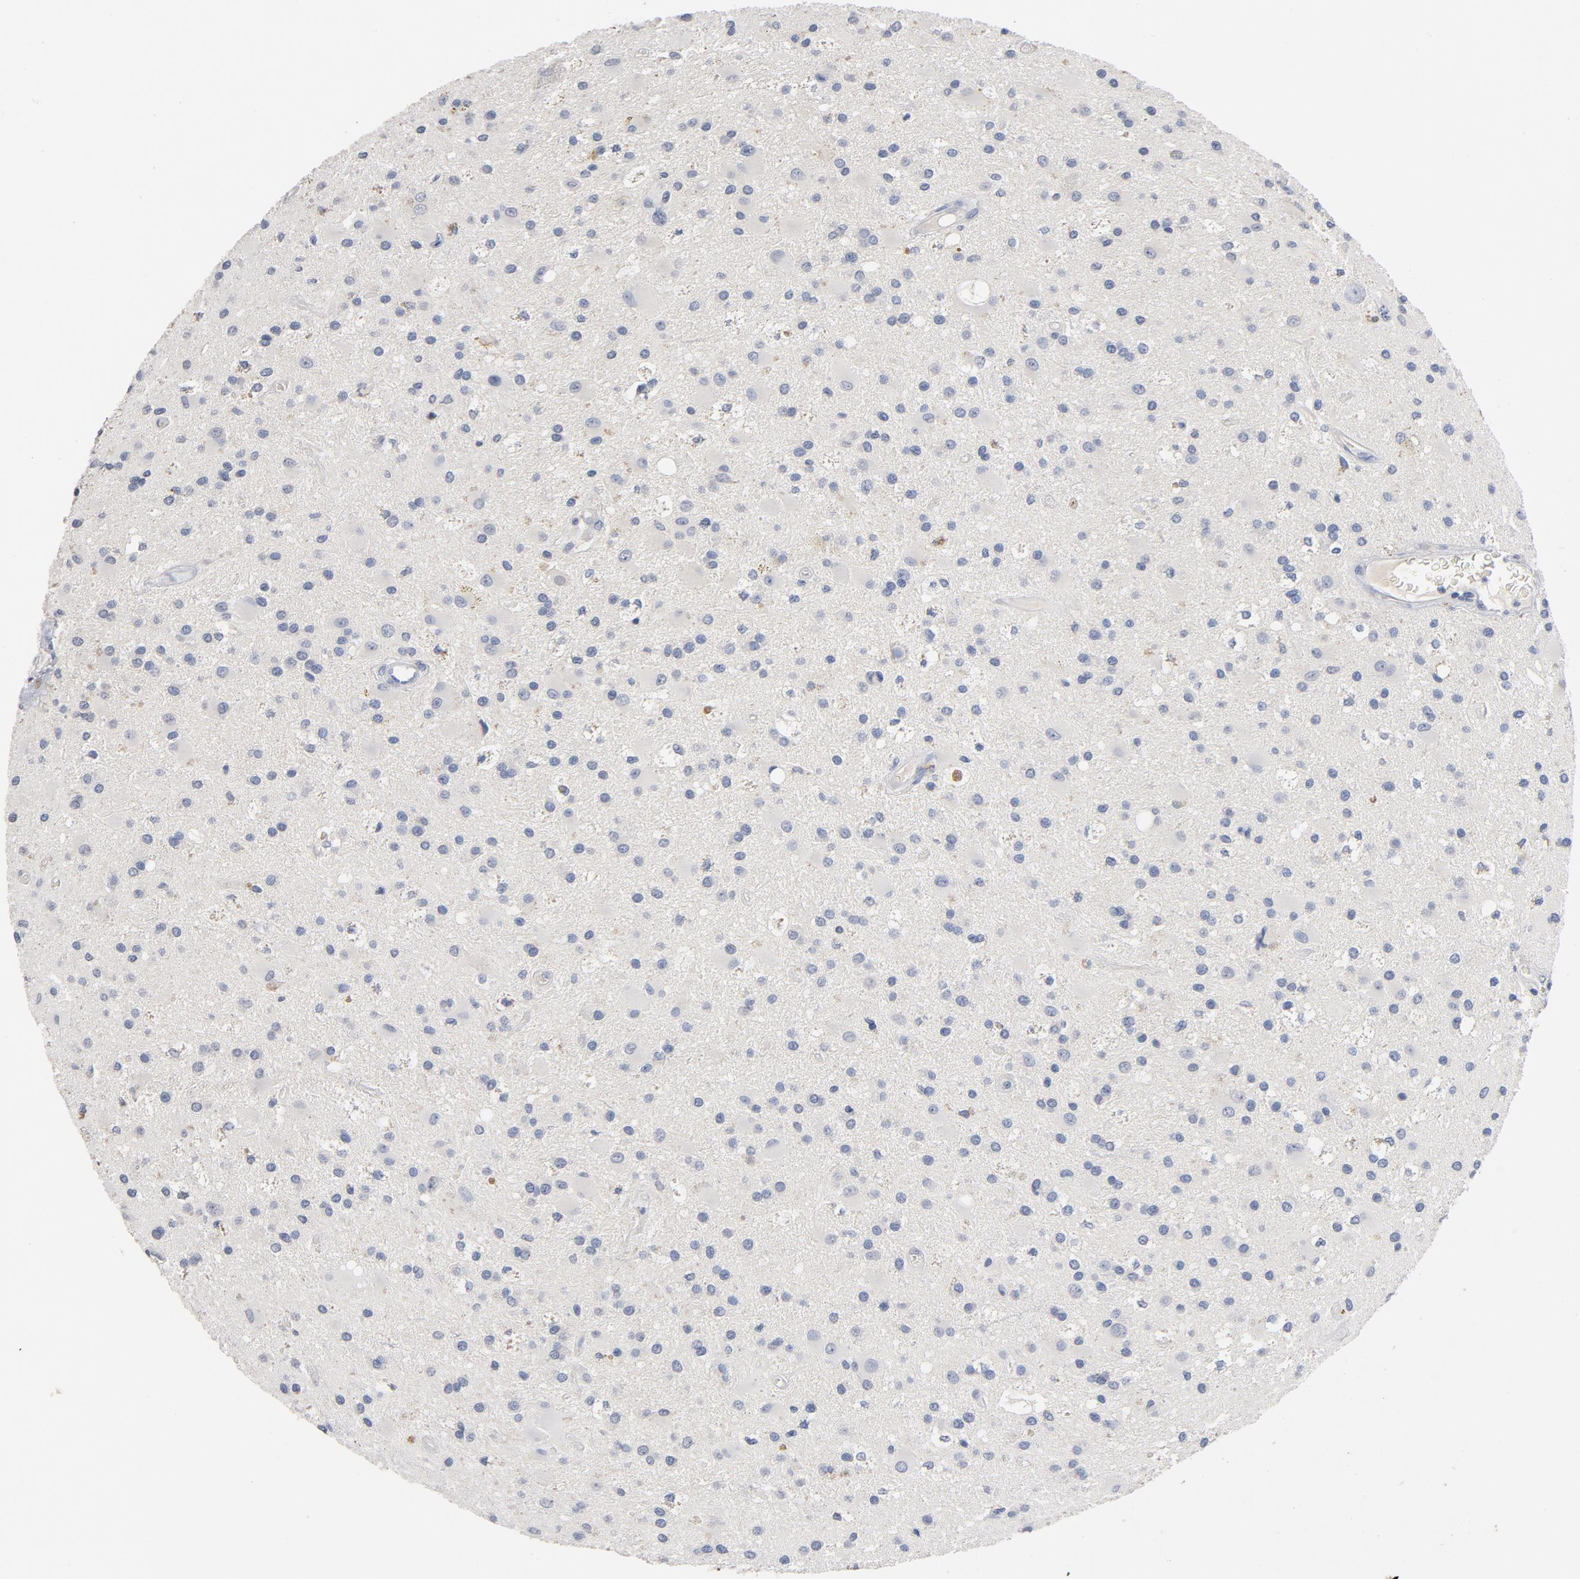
{"staining": {"intensity": "negative", "quantity": "none", "location": "none"}, "tissue": "glioma", "cell_type": "Tumor cells", "image_type": "cancer", "snomed": [{"axis": "morphology", "description": "Glioma, malignant, Low grade"}, {"axis": "topography", "description": "Brain"}], "caption": "Tumor cells are negative for brown protein staining in malignant low-grade glioma. Brightfield microscopy of immunohistochemistry (IHC) stained with DAB (3,3'-diaminobenzidine) (brown) and hematoxylin (blue), captured at high magnification.", "gene": "ZCCHC13", "patient": {"sex": "male", "age": 58}}